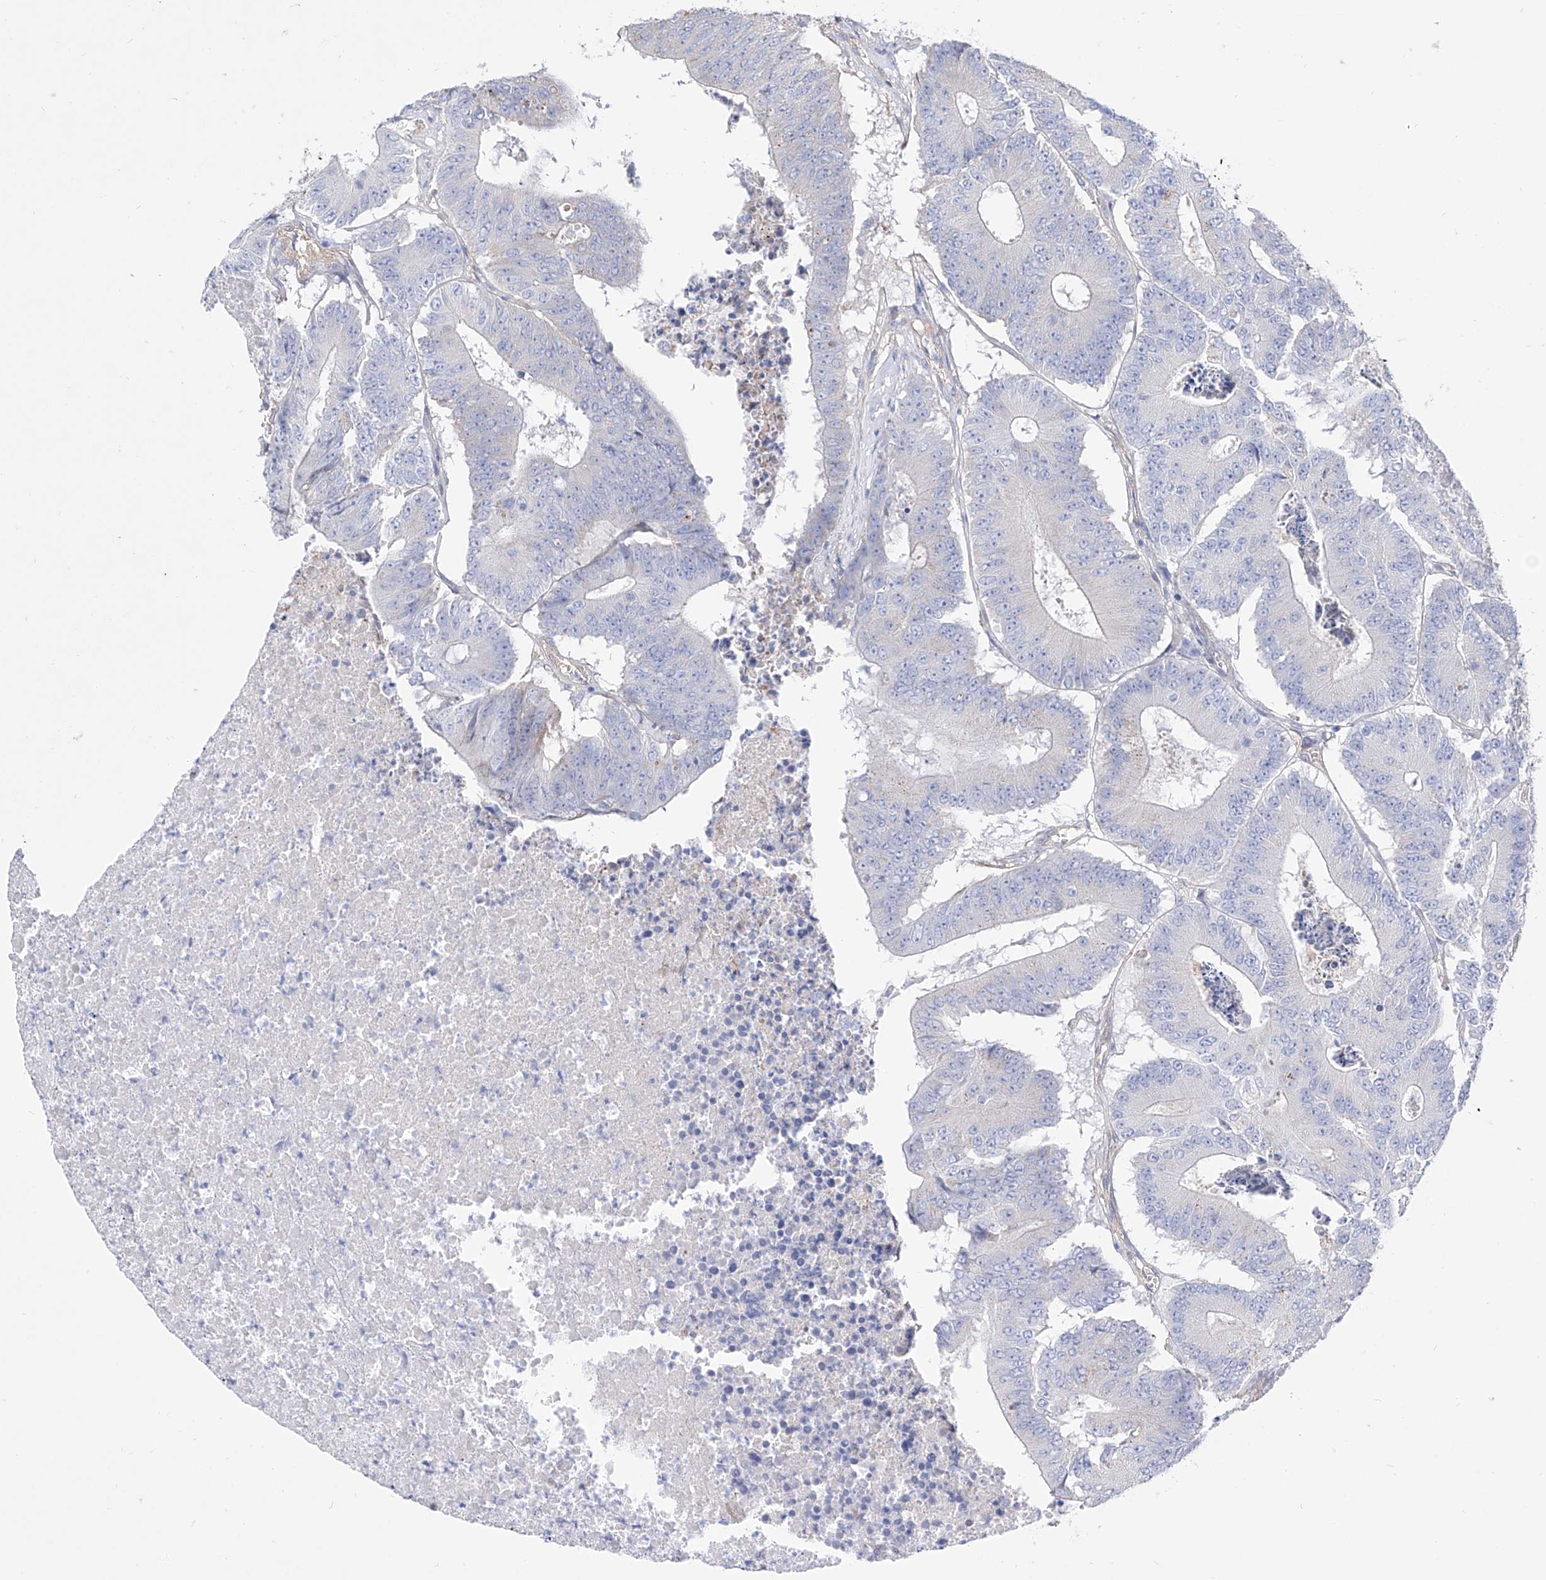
{"staining": {"intensity": "negative", "quantity": "none", "location": "none"}, "tissue": "colorectal cancer", "cell_type": "Tumor cells", "image_type": "cancer", "snomed": [{"axis": "morphology", "description": "Adenocarcinoma, NOS"}, {"axis": "topography", "description": "Colon"}], "caption": "Micrograph shows no significant protein staining in tumor cells of colorectal adenocarcinoma. (Brightfield microscopy of DAB IHC at high magnification).", "gene": "ZNF653", "patient": {"sex": "male", "age": 87}}